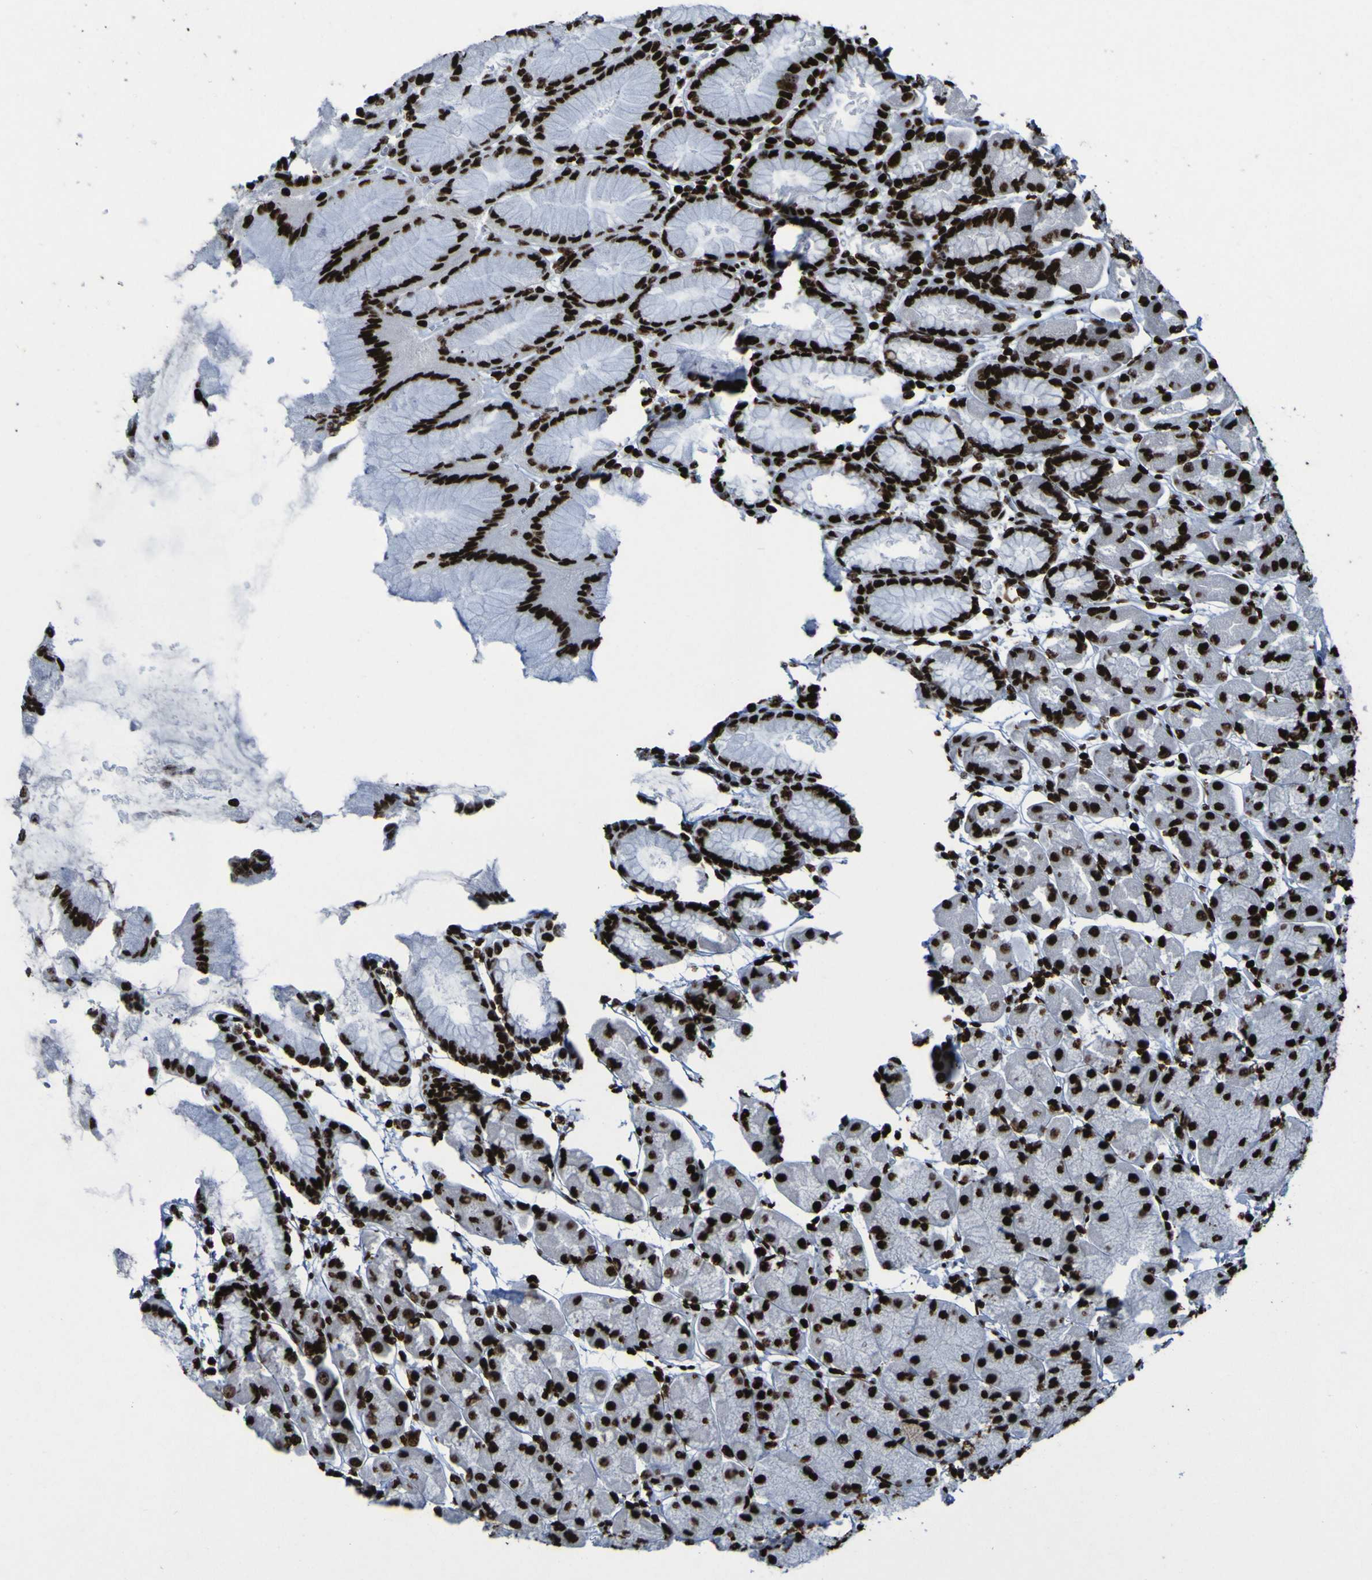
{"staining": {"intensity": "strong", "quantity": ">75%", "location": "nuclear"}, "tissue": "stomach", "cell_type": "Glandular cells", "image_type": "normal", "snomed": [{"axis": "morphology", "description": "Normal tissue, NOS"}, {"axis": "topography", "description": "Stomach, upper"}], "caption": "Immunohistochemical staining of benign stomach exhibits >75% levels of strong nuclear protein staining in approximately >75% of glandular cells.", "gene": "NPM1", "patient": {"sex": "female", "age": 56}}